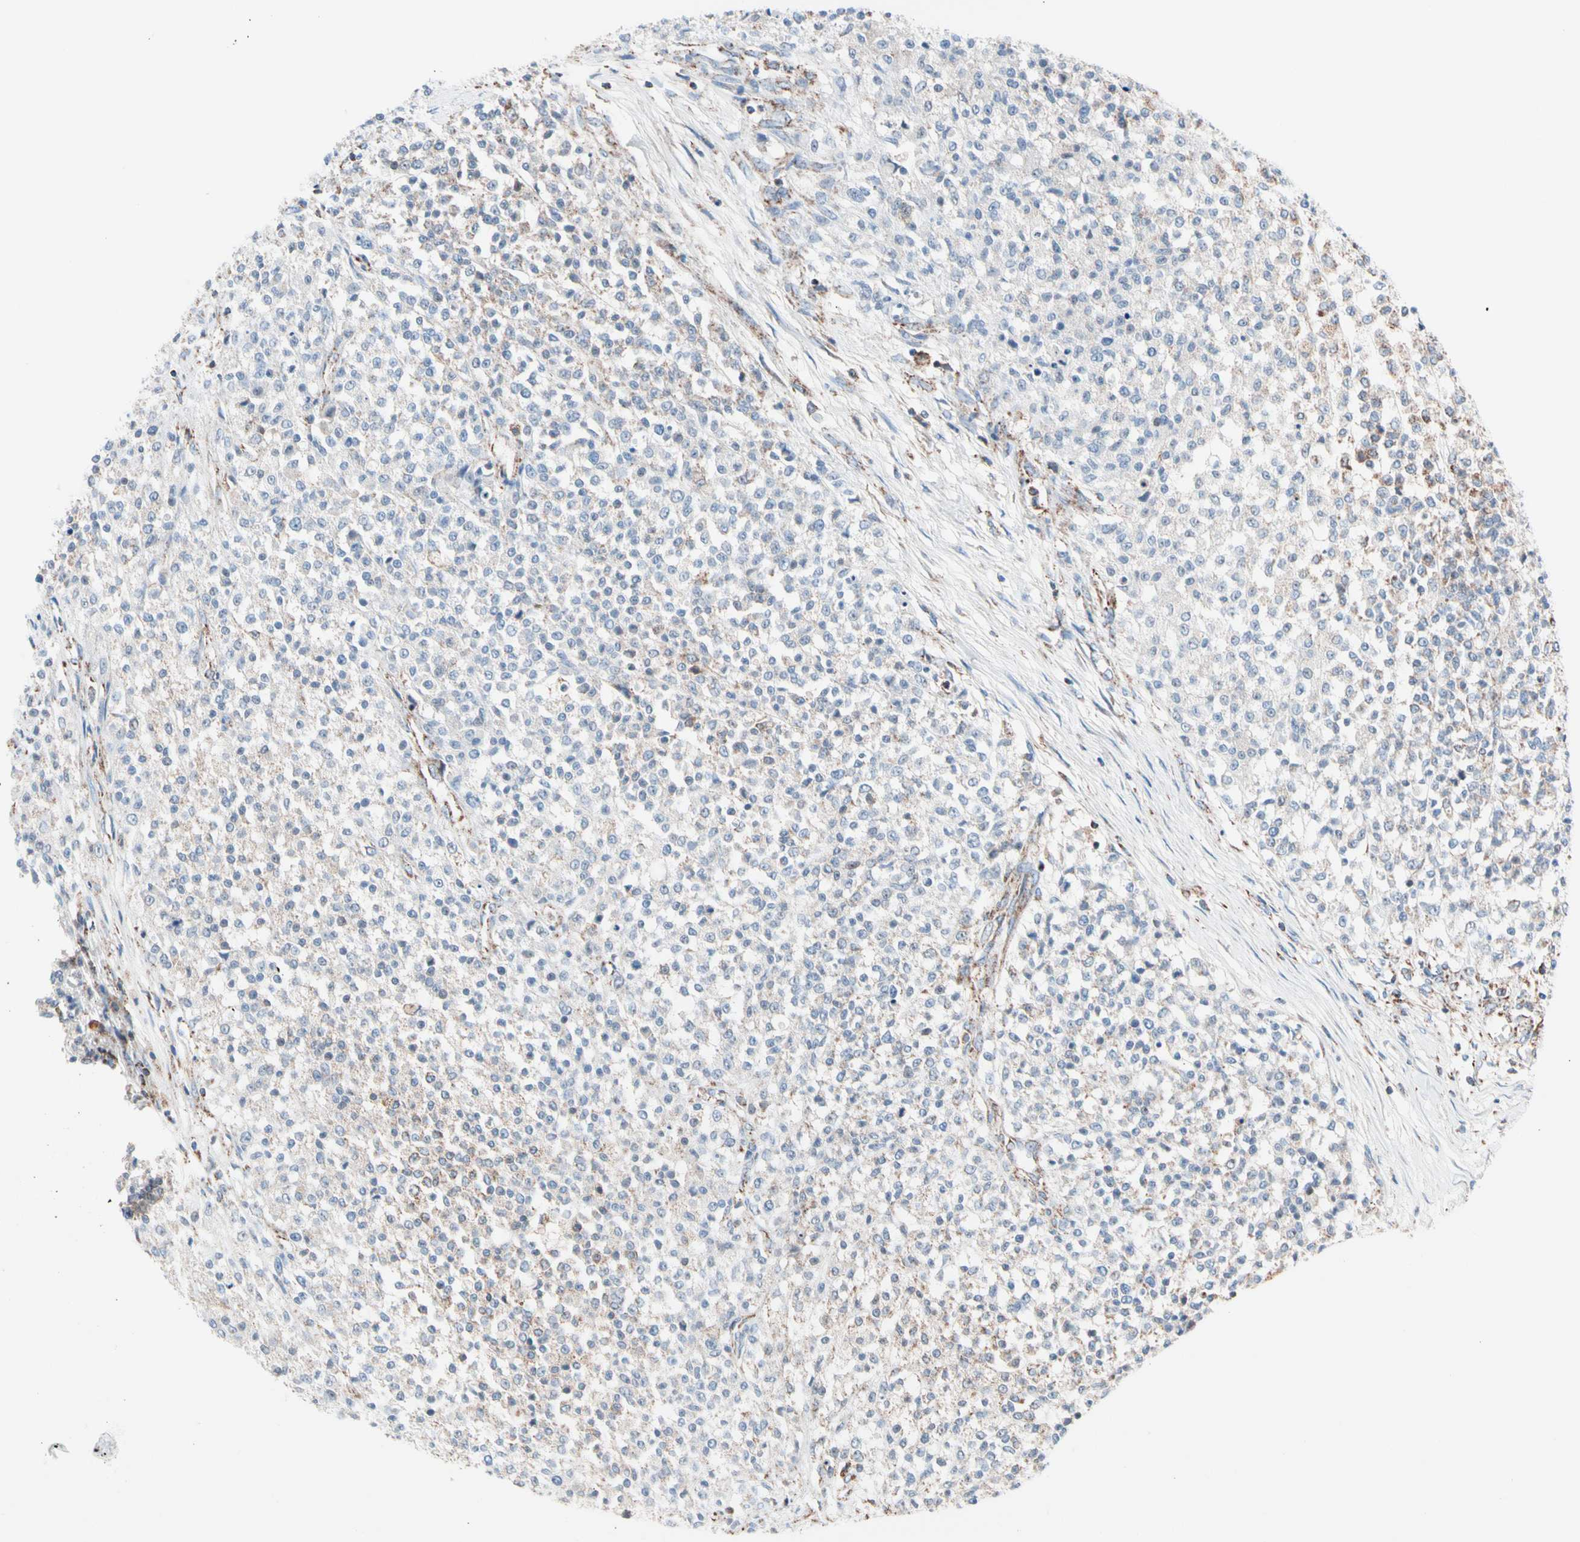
{"staining": {"intensity": "weak", "quantity": "25%-75%", "location": "cytoplasmic/membranous"}, "tissue": "testis cancer", "cell_type": "Tumor cells", "image_type": "cancer", "snomed": [{"axis": "morphology", "description": "Seminoma, NOS"}, {"axis": "topography", "description": "Testis"}], "caption": "Tumor cells show weak cytoplasmic/membranous expression in about 25%-75% of cells in testis cancer (seminoma).", "gene": "HK1", "patient": {"sex": "male", "age": 59}}